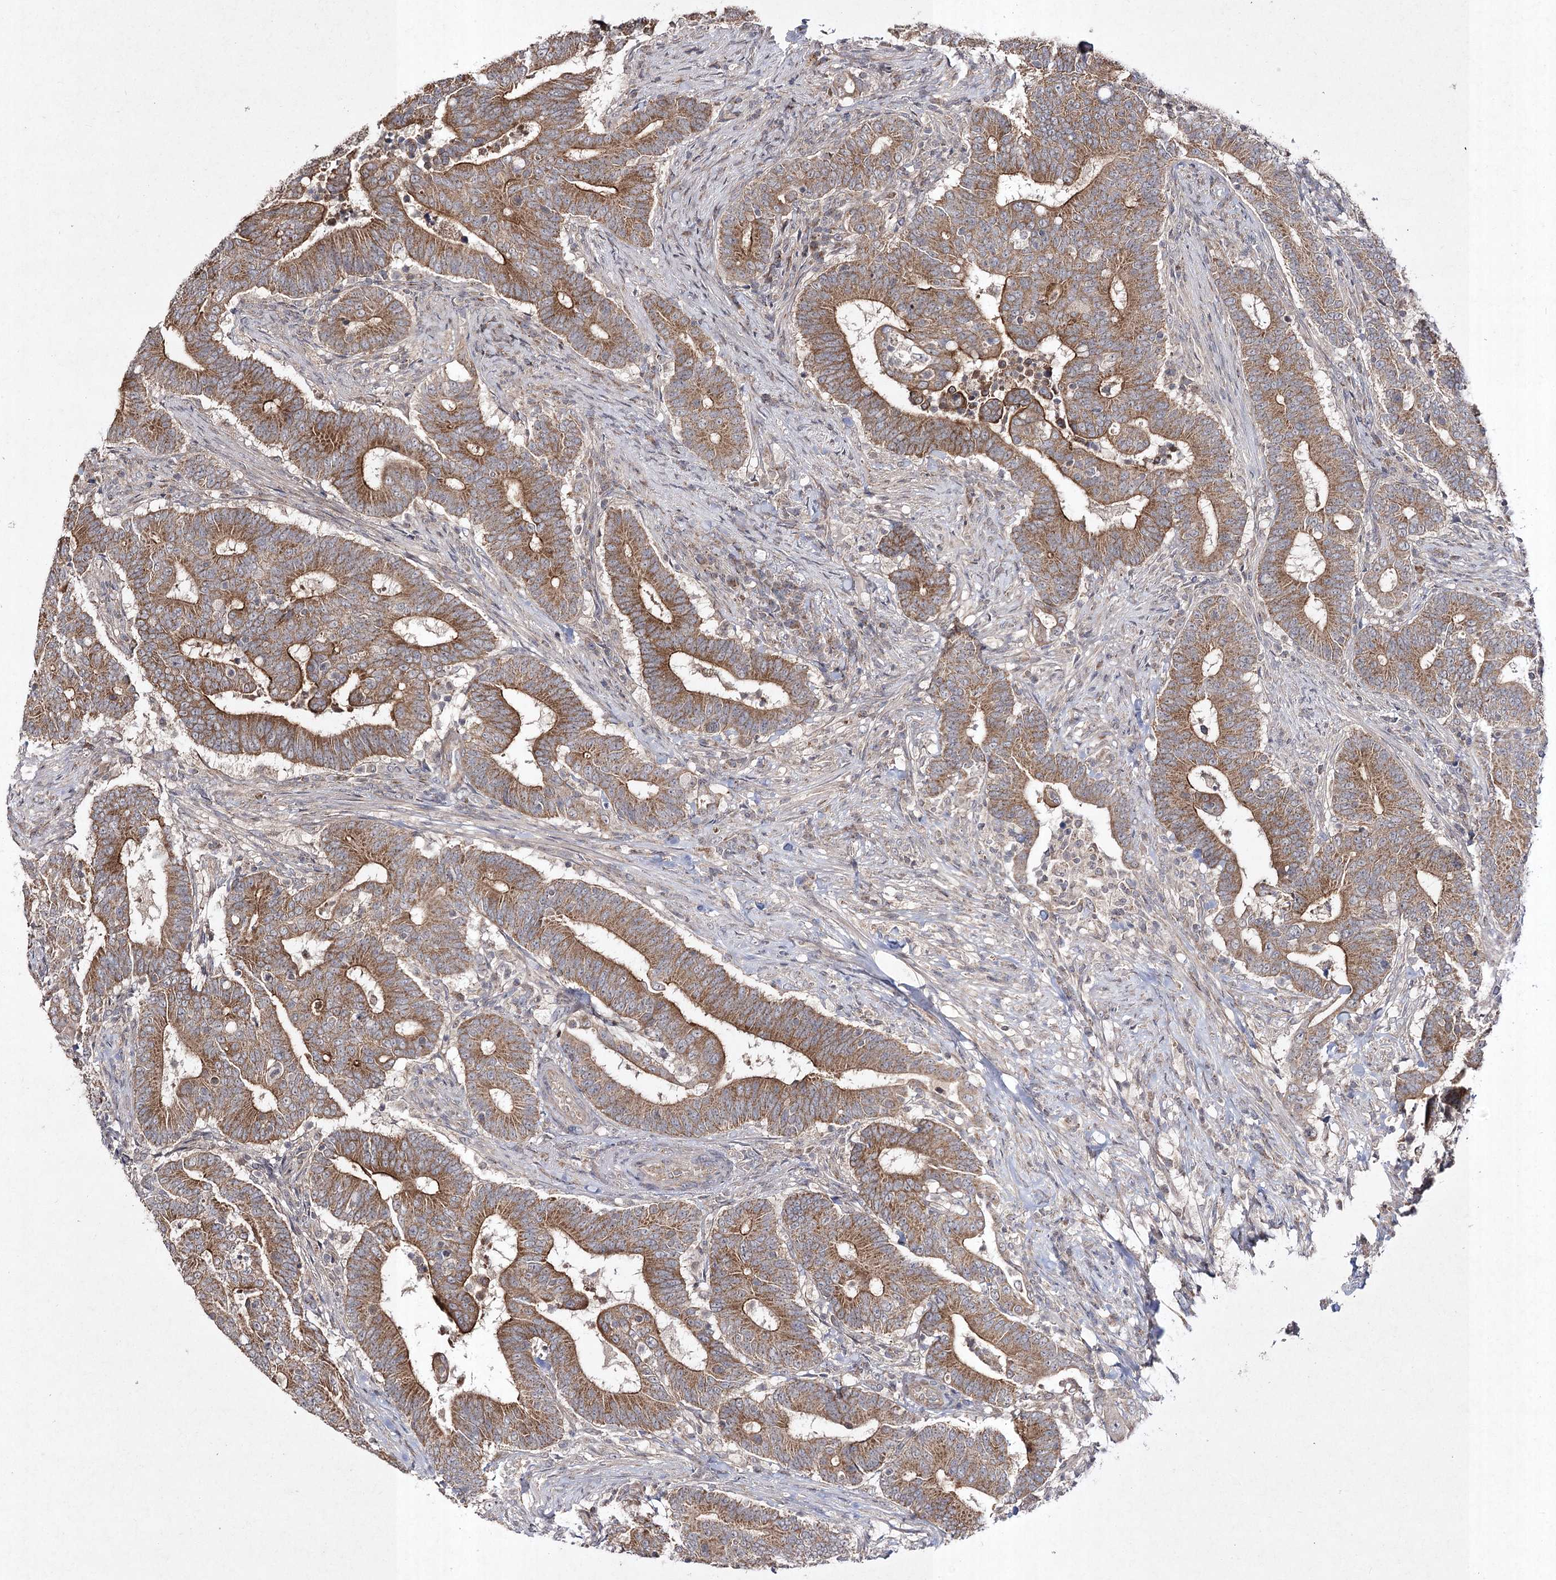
{"staining": {"intensity": "moderate", "quantity": ">75%", "location": "cytoplasmic/membranous"}, "tissue": "colorectal cancer", "cell_type": "Tumor cells", "image_type": "cancer", "snomed": [{"axis": "morphology", "description": "Adenocarcinoma, NOS"}, {"axis": "topography", "description": "Colon"}], "caption": "Moderate cytoplasmic/membranous positivity for a protein is present in about >75% of tumor cells of colorectal cancer using immunohistochemistry.", "gene": "FANCL", "patient": {"sex": "female", "age": 66}}